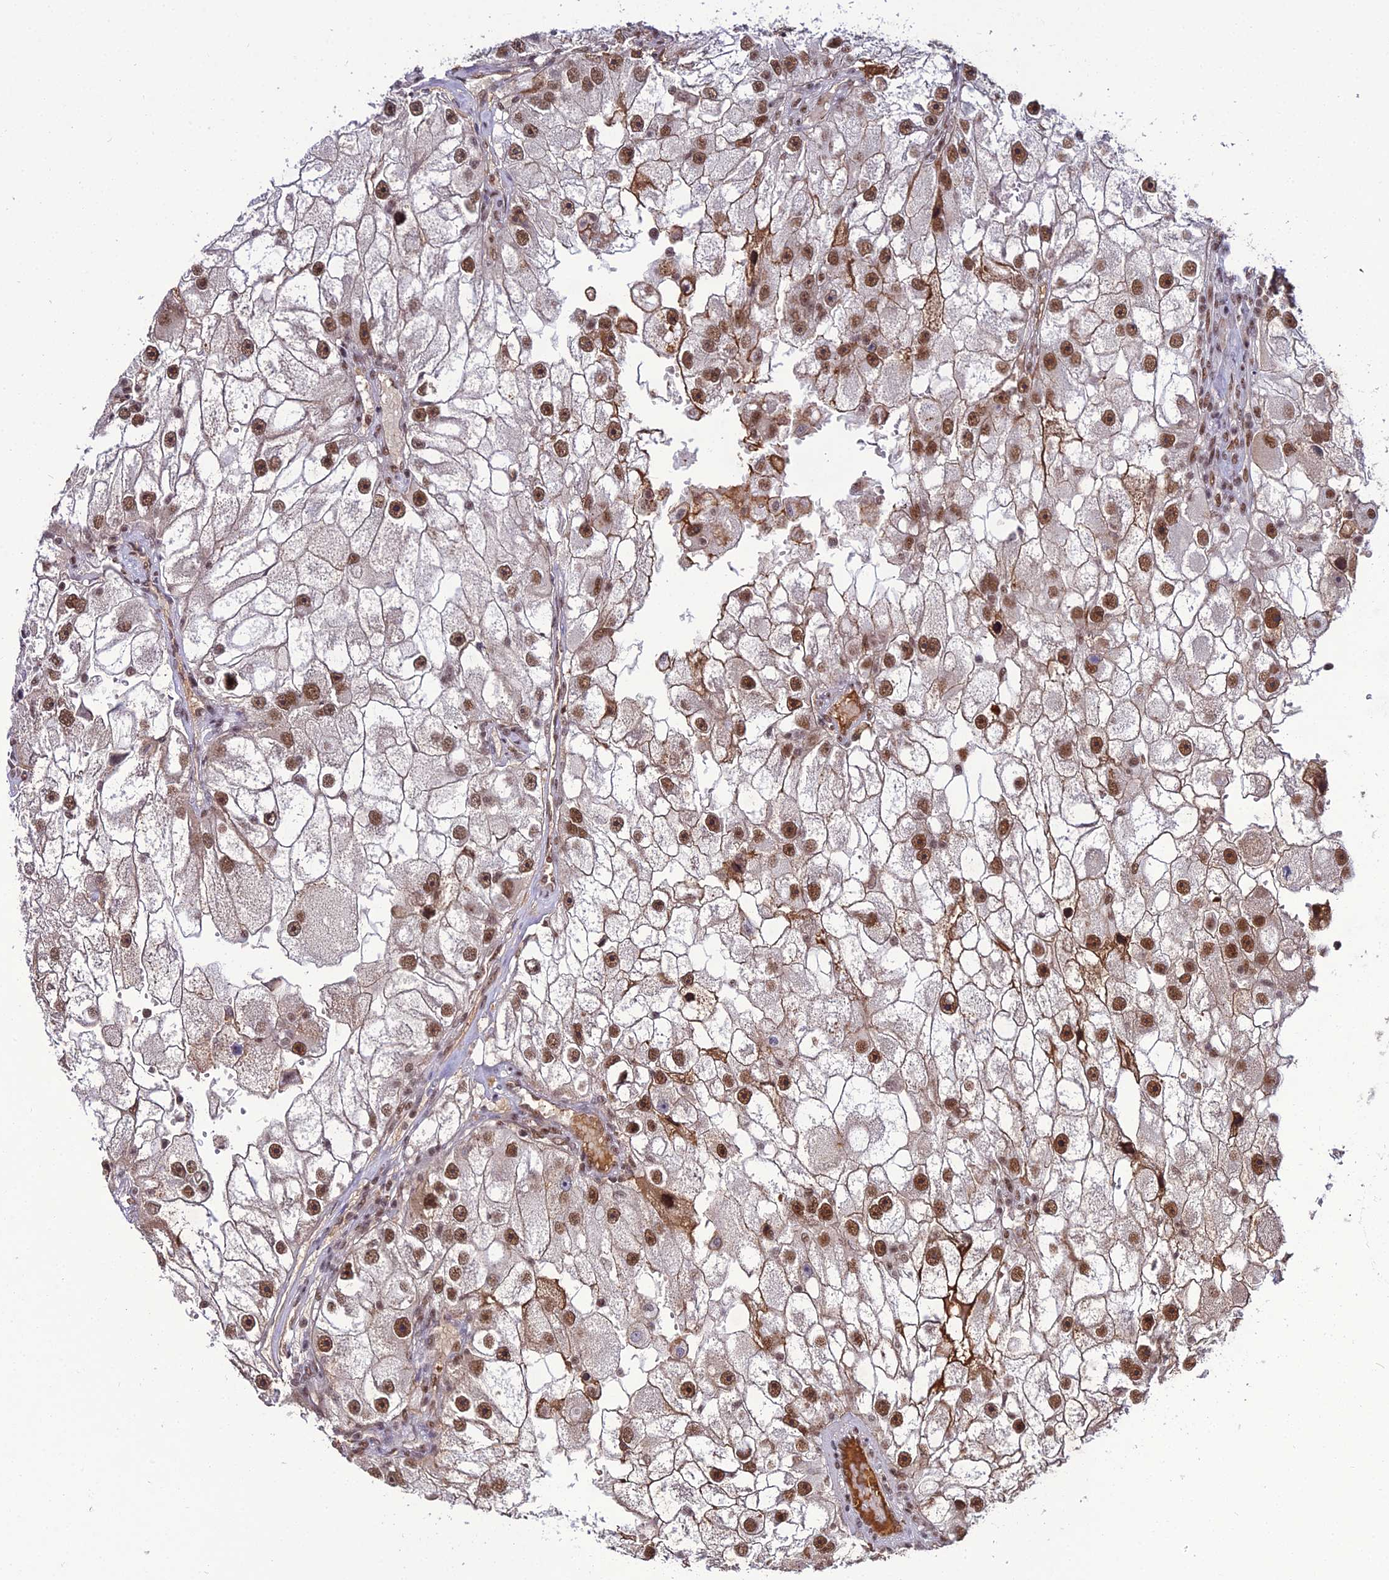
{"staining": {"intensity": "moderate", "quantity": ">75%", "location": "nuclear"}, "tissue": "renal cancer", "cell_type": "Tumor cells", "image_type": "cancer", "snomed": [{"axis": "morphology", "description": "Adenocarcinoma, NOS"}, {"axis": "topography", "description": "Kidney"}], "caption": "Immunohistochemistry staining of renal cancer, which exhibits medium levels of moderate nuclear expression in about >75% of tumor cells indicating moderate nuclear protein positivity. The staining was performed using DAB (3,3'-diaminobenzidine) (brown) for protein detection and nuclei were counterstained in hematoxylin (blue).", "gene": "RBM12", "patient": {"sex": "male", "age": 63}}